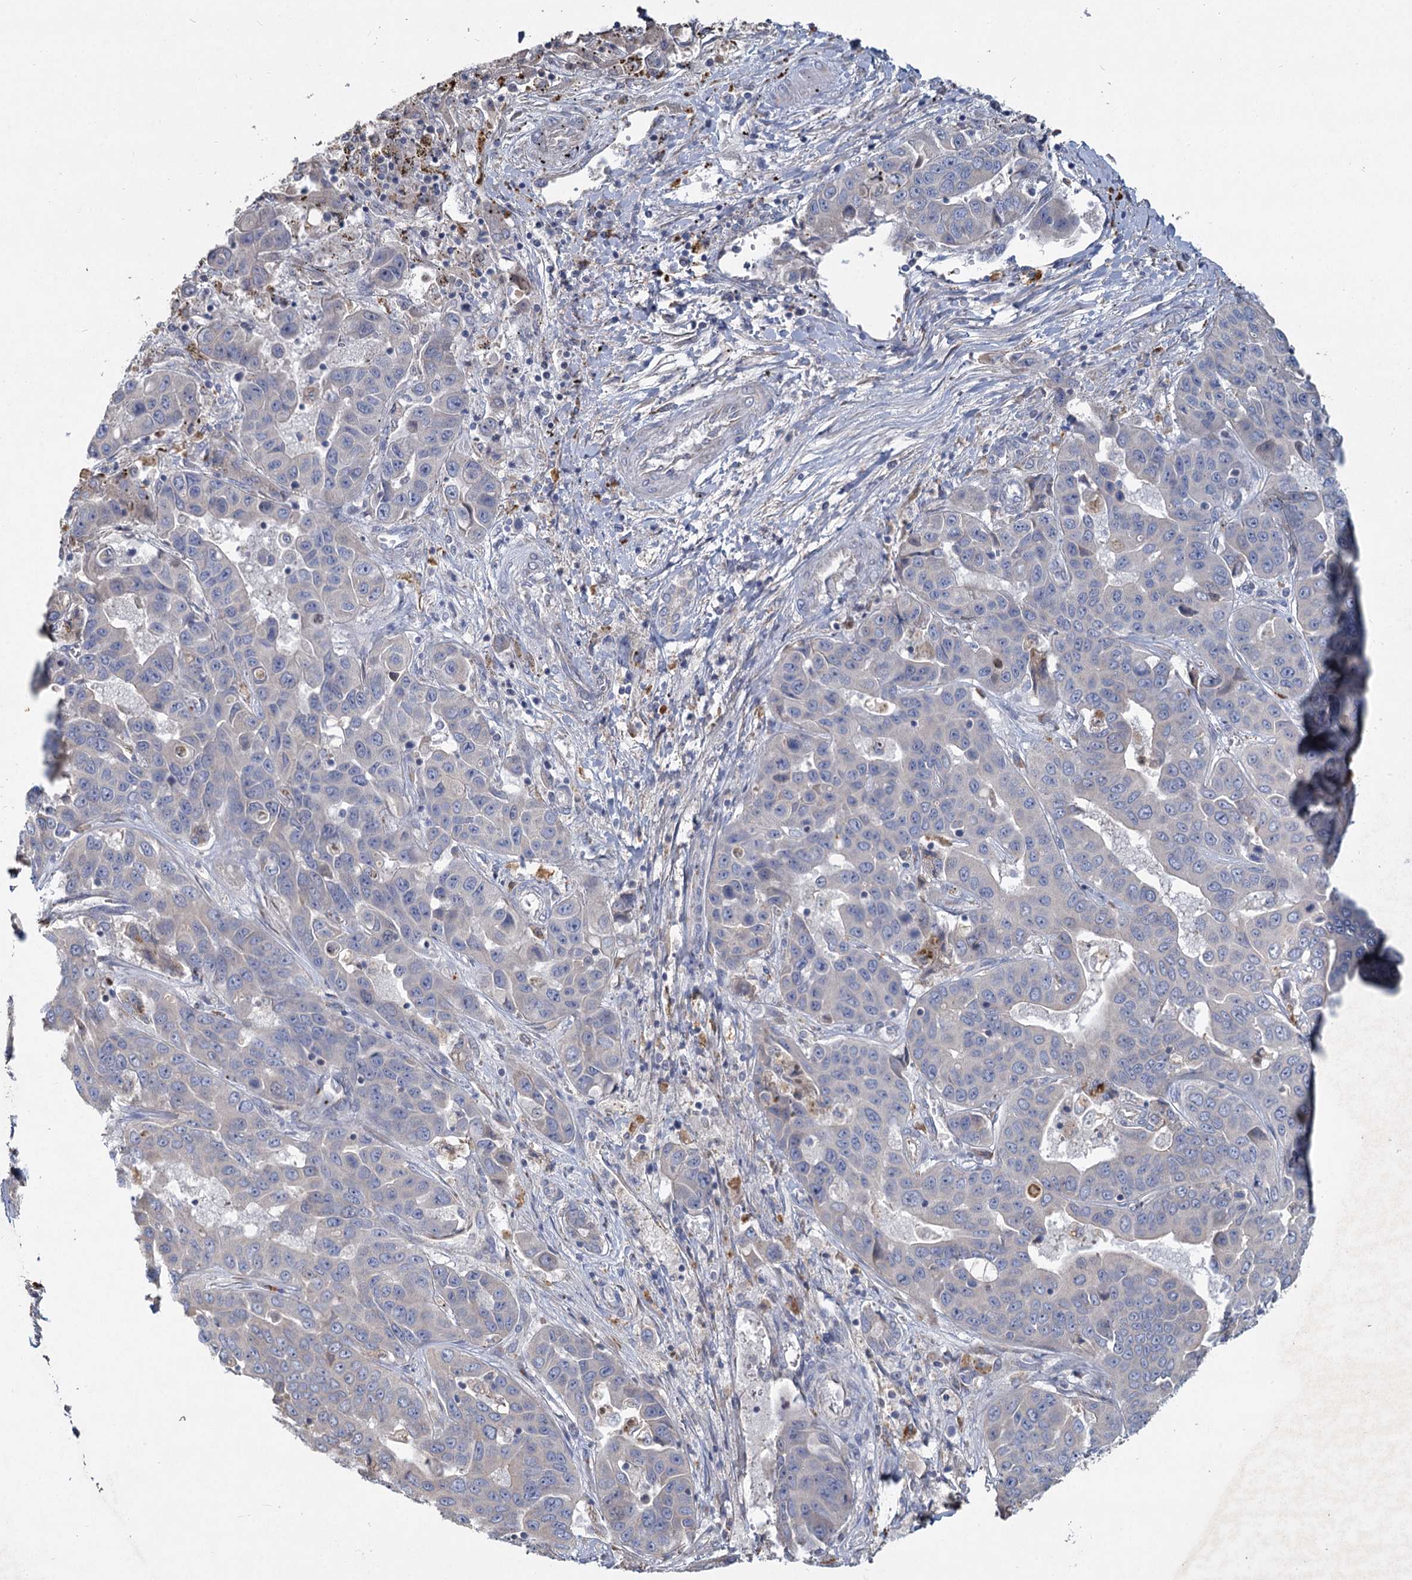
{"staining": {"intensity": "negative", "quantity": "none", "location": "none"}, "tissue": "liver cancer", "cell_type": "Tumor cells", "image_type": "cancer", "snomed": [{"axis": "morphology", "description": "Cholangiocarcinoma"}, {"axis": "topography", "description": "Liver"}], "caption": "An immunohistochemistry photomicrograph of cholangiocarcinoma (liver) is shown. There is no staining in tumor cells of cholangiocarcinoma (liver). (DAB immunohistochemistry visualized using brightfield microscopy, high magnification).", "gene": "HES2", "patient": {"sex": "female", "age": 52}}